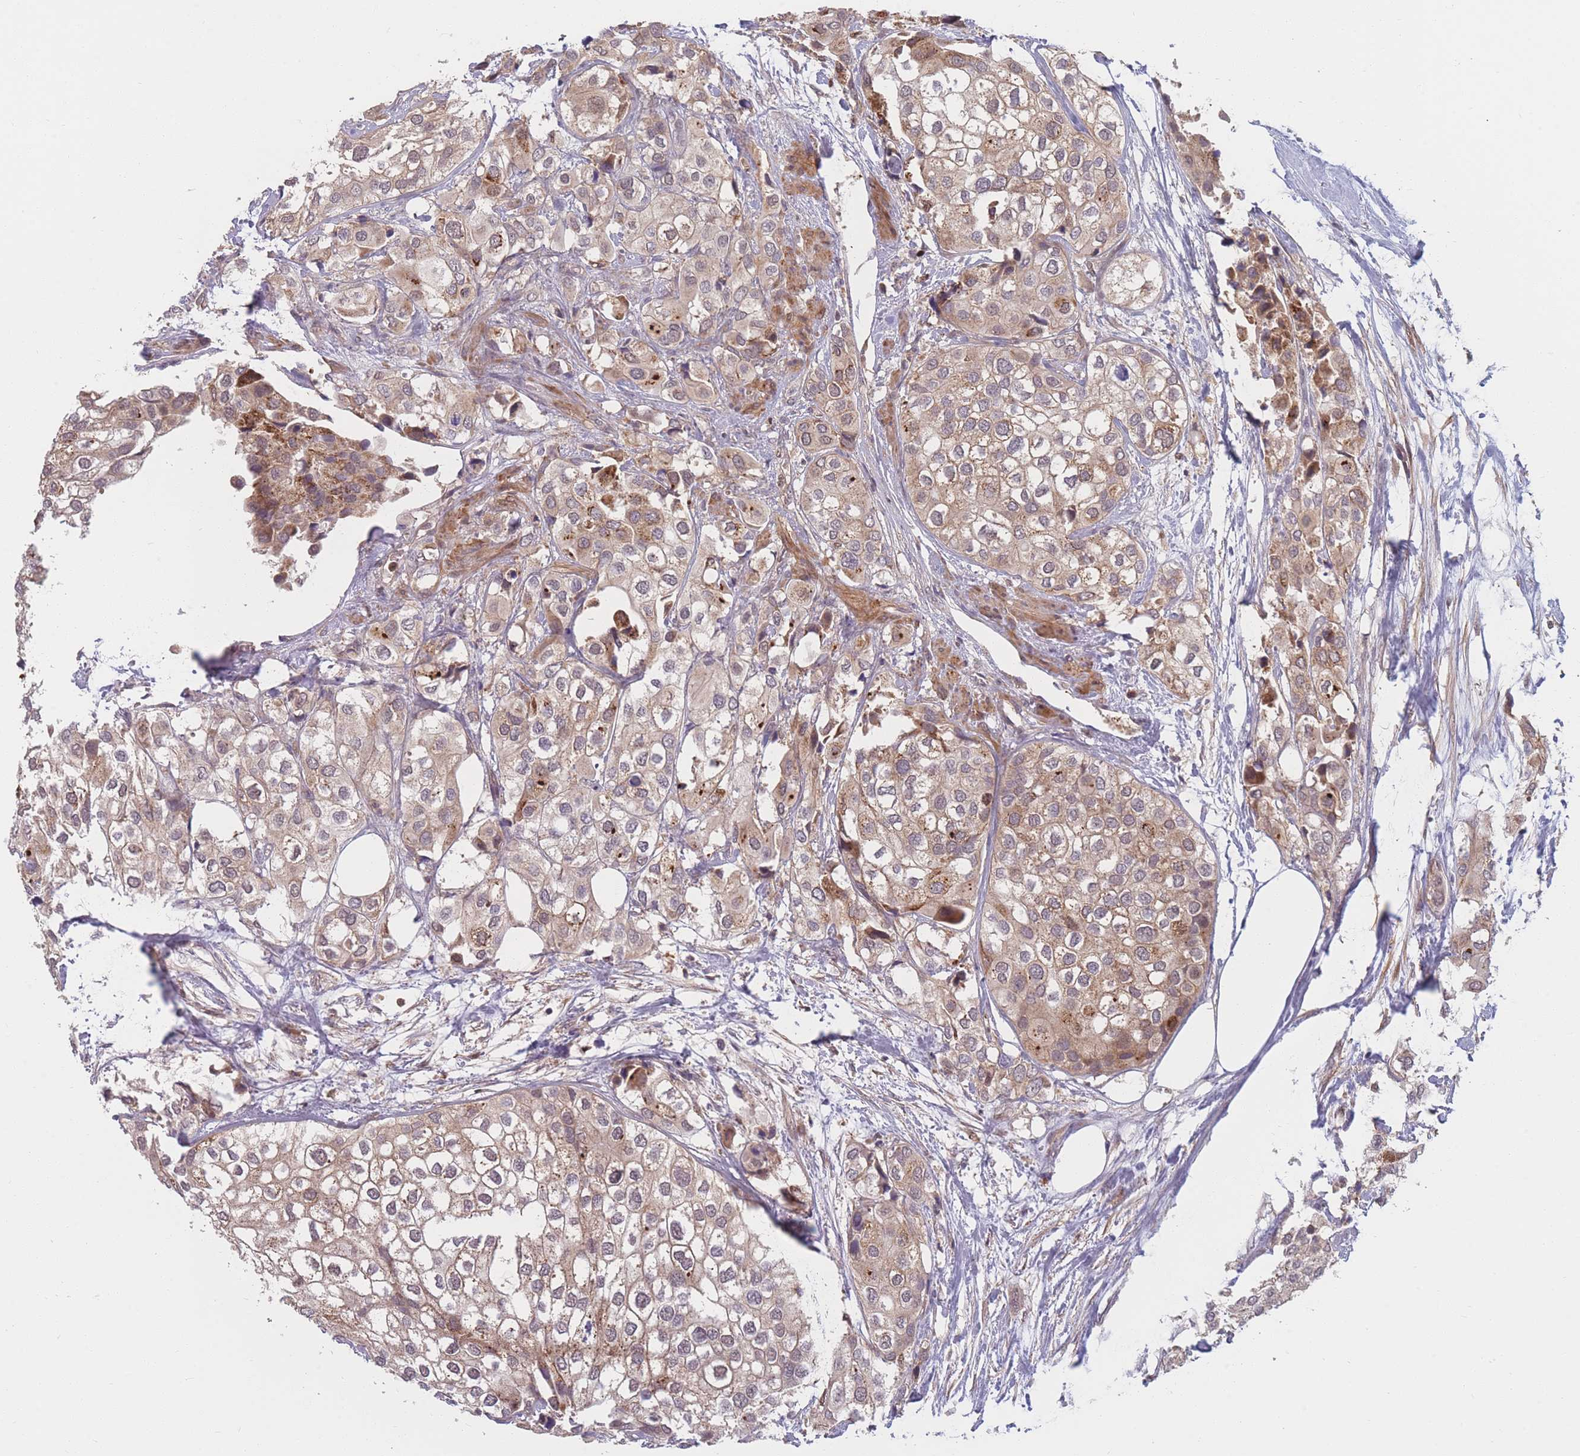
{"staining": {"intensity": "weak", "quantity": ">75%", "location": "cytoplasmic/membranous"}, "tissue": "urothelial cancer", "cell_type": "Tumor cells", "image_type": "cancer", "snomed": [{"axis": "morphology", "description": "Urothelial carcinoma, High grade"}, {"axis": "topography", "description": "Urinary bladder"}], "caption": "Human urothelial cancer stained with a protein marker displays weak staining in tumor cells.", "gene": "FAM153A", "patient": {"sex": "male", "age": 64}}